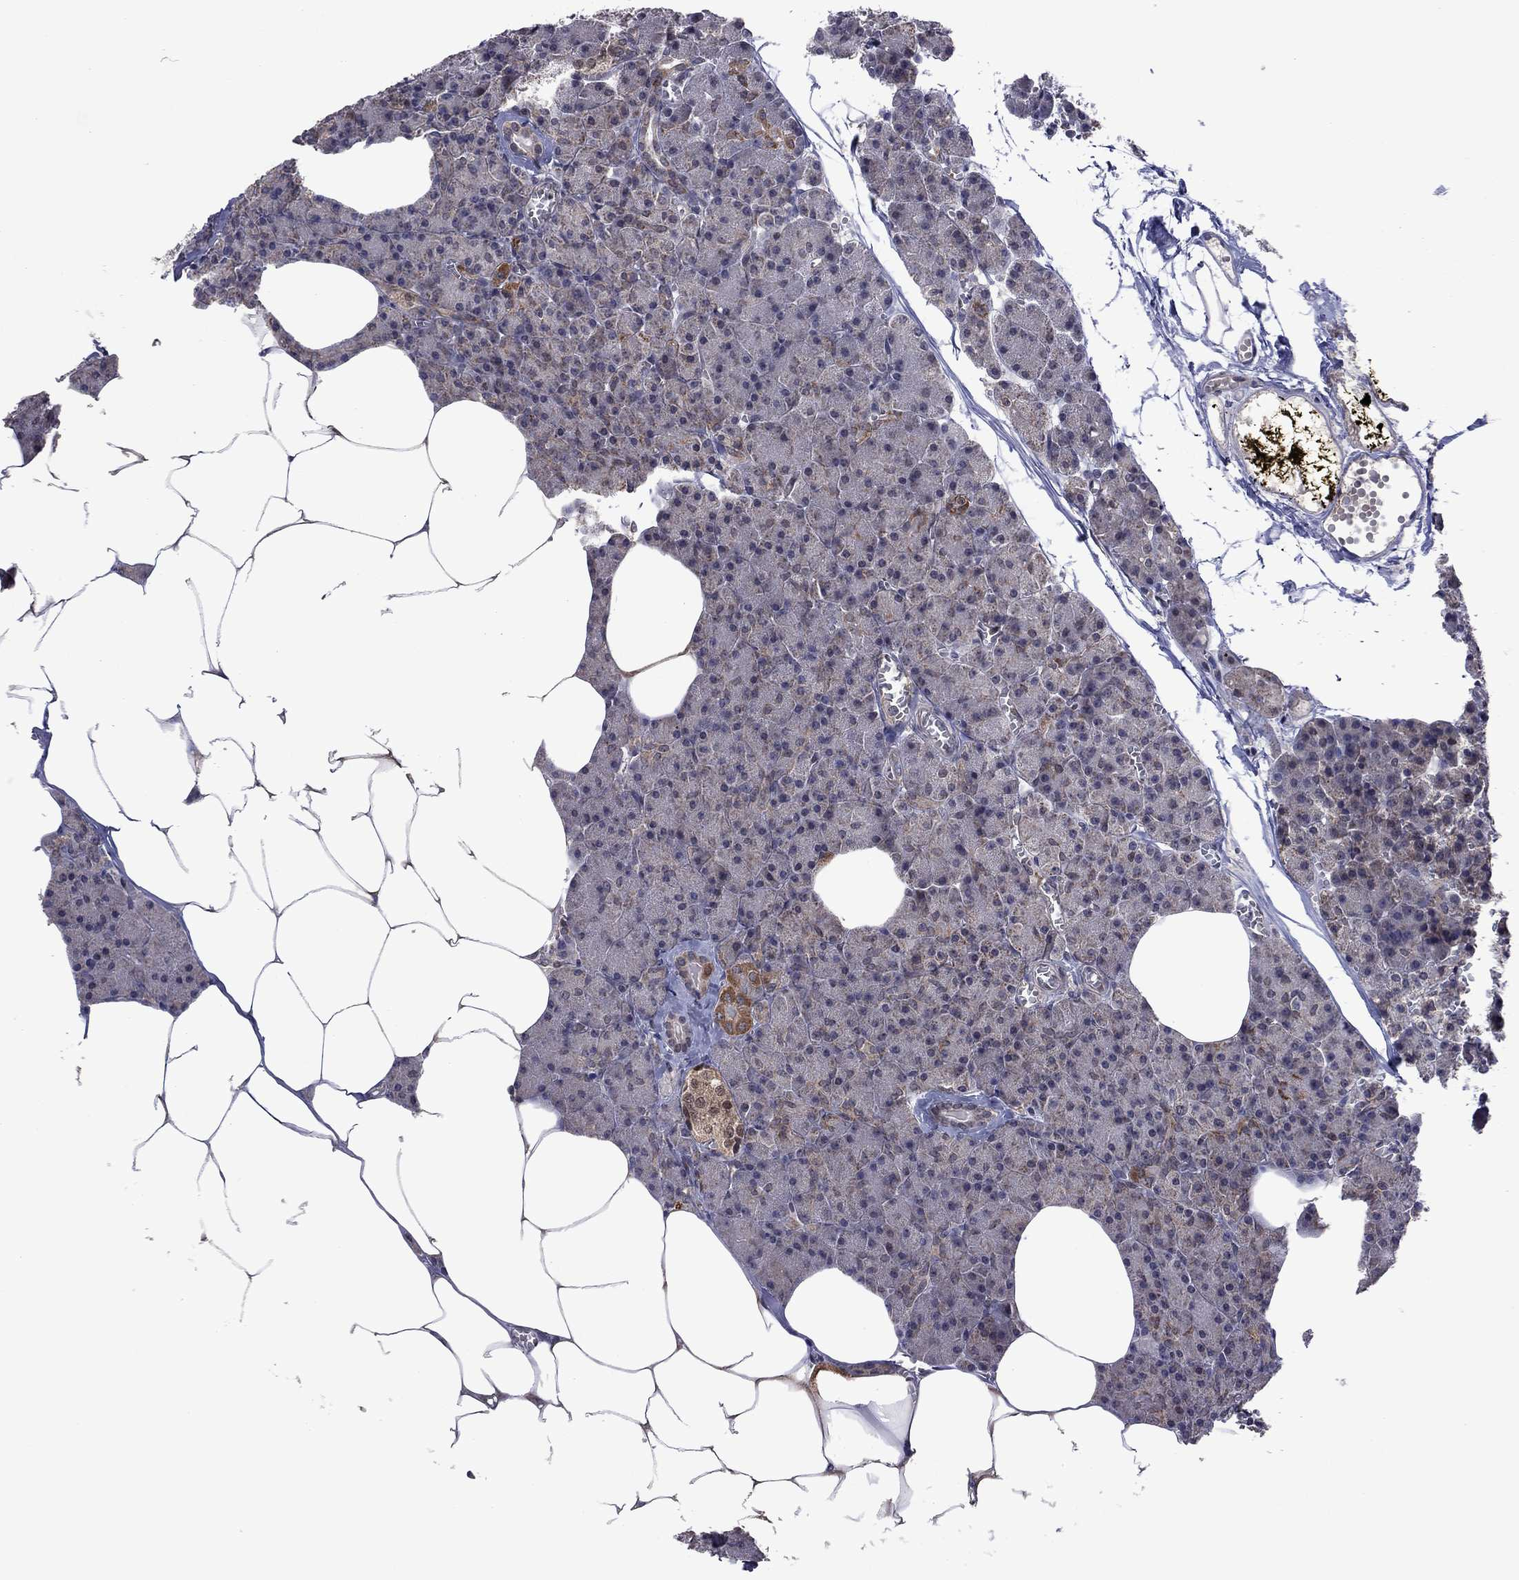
{"staining": {"intensity": "moderate", "quantity": "<25%", "location": "cytoplasmic/membranous"}, "tissue": "pancreas", "cell_type": "Exocrine glandular cells", "image_type": "normal", "snomed": [{"axis": "morphology", "description": "Normal tissue, NOS"}, {"axis": "topography", "description": "Pancreas"}], "caption": "Immunohistochemical staining of unremarkable pancreas shows <25% levels of moderate cytoplasmic/membranous protein positivity in about <25% of exocrine glandular cells. (IHC, brightfield microscopy, high magnification).", "gene": "GPAA1", "patient": {"sex": "female", "age": 45}}